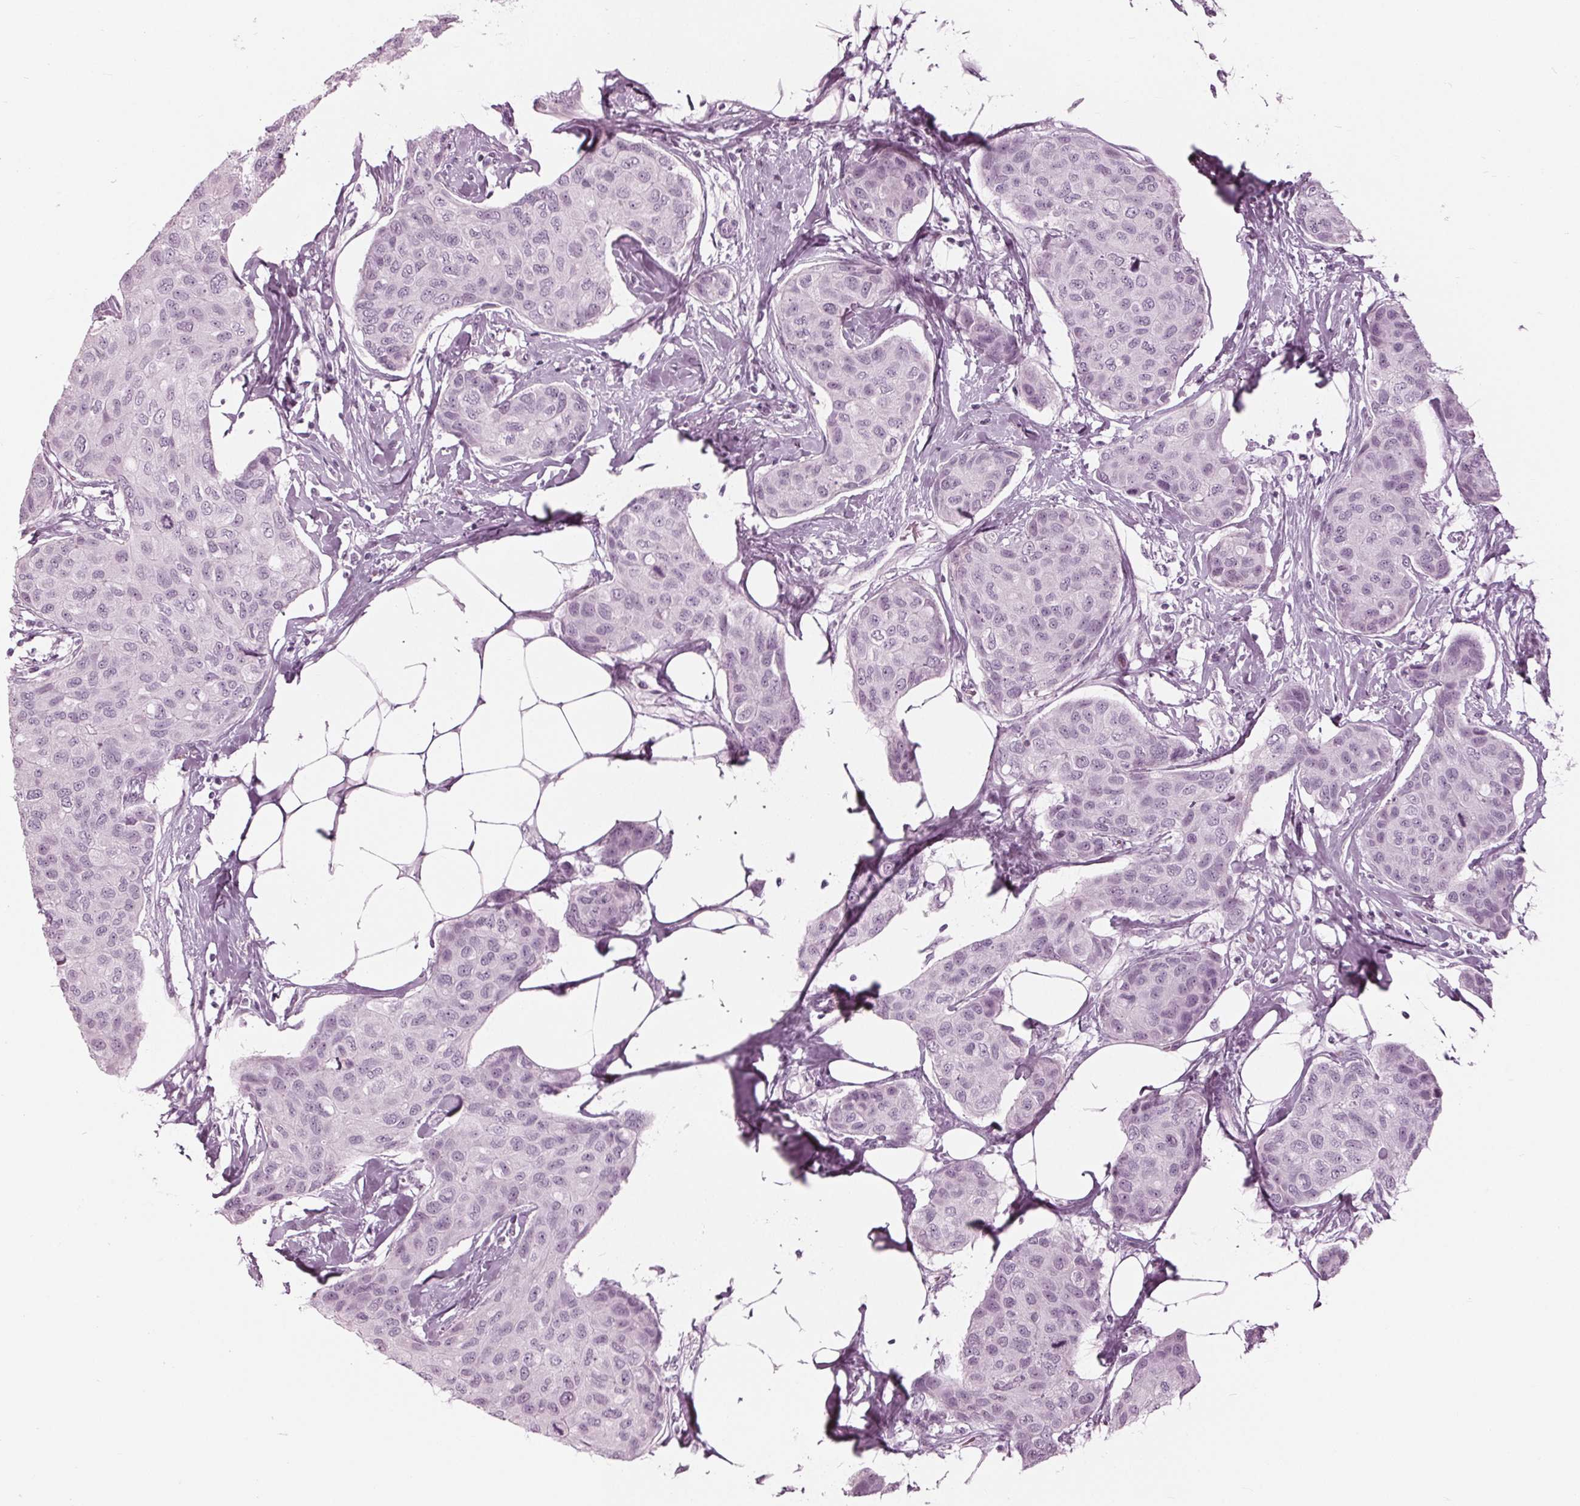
{"staining": {"intensity": "negative", "quantity": "none", "location": "none"}, "tissue": "breast cancer", "cell_type": "Tumor cells", "image_type": "cancer", "snomed": [{"axis": "morphology", "description": "Duct carcinoma"}, {"axis": "topography", "description": "Breast"}], "caption": "Protein analysis of breast cancer displays no significant staining in tumor cells. (Immunohistochemistry, brightfield microscopy, high magnification).", "gene": "KRT28", "patient": {"sex": "female", "age": 80}}